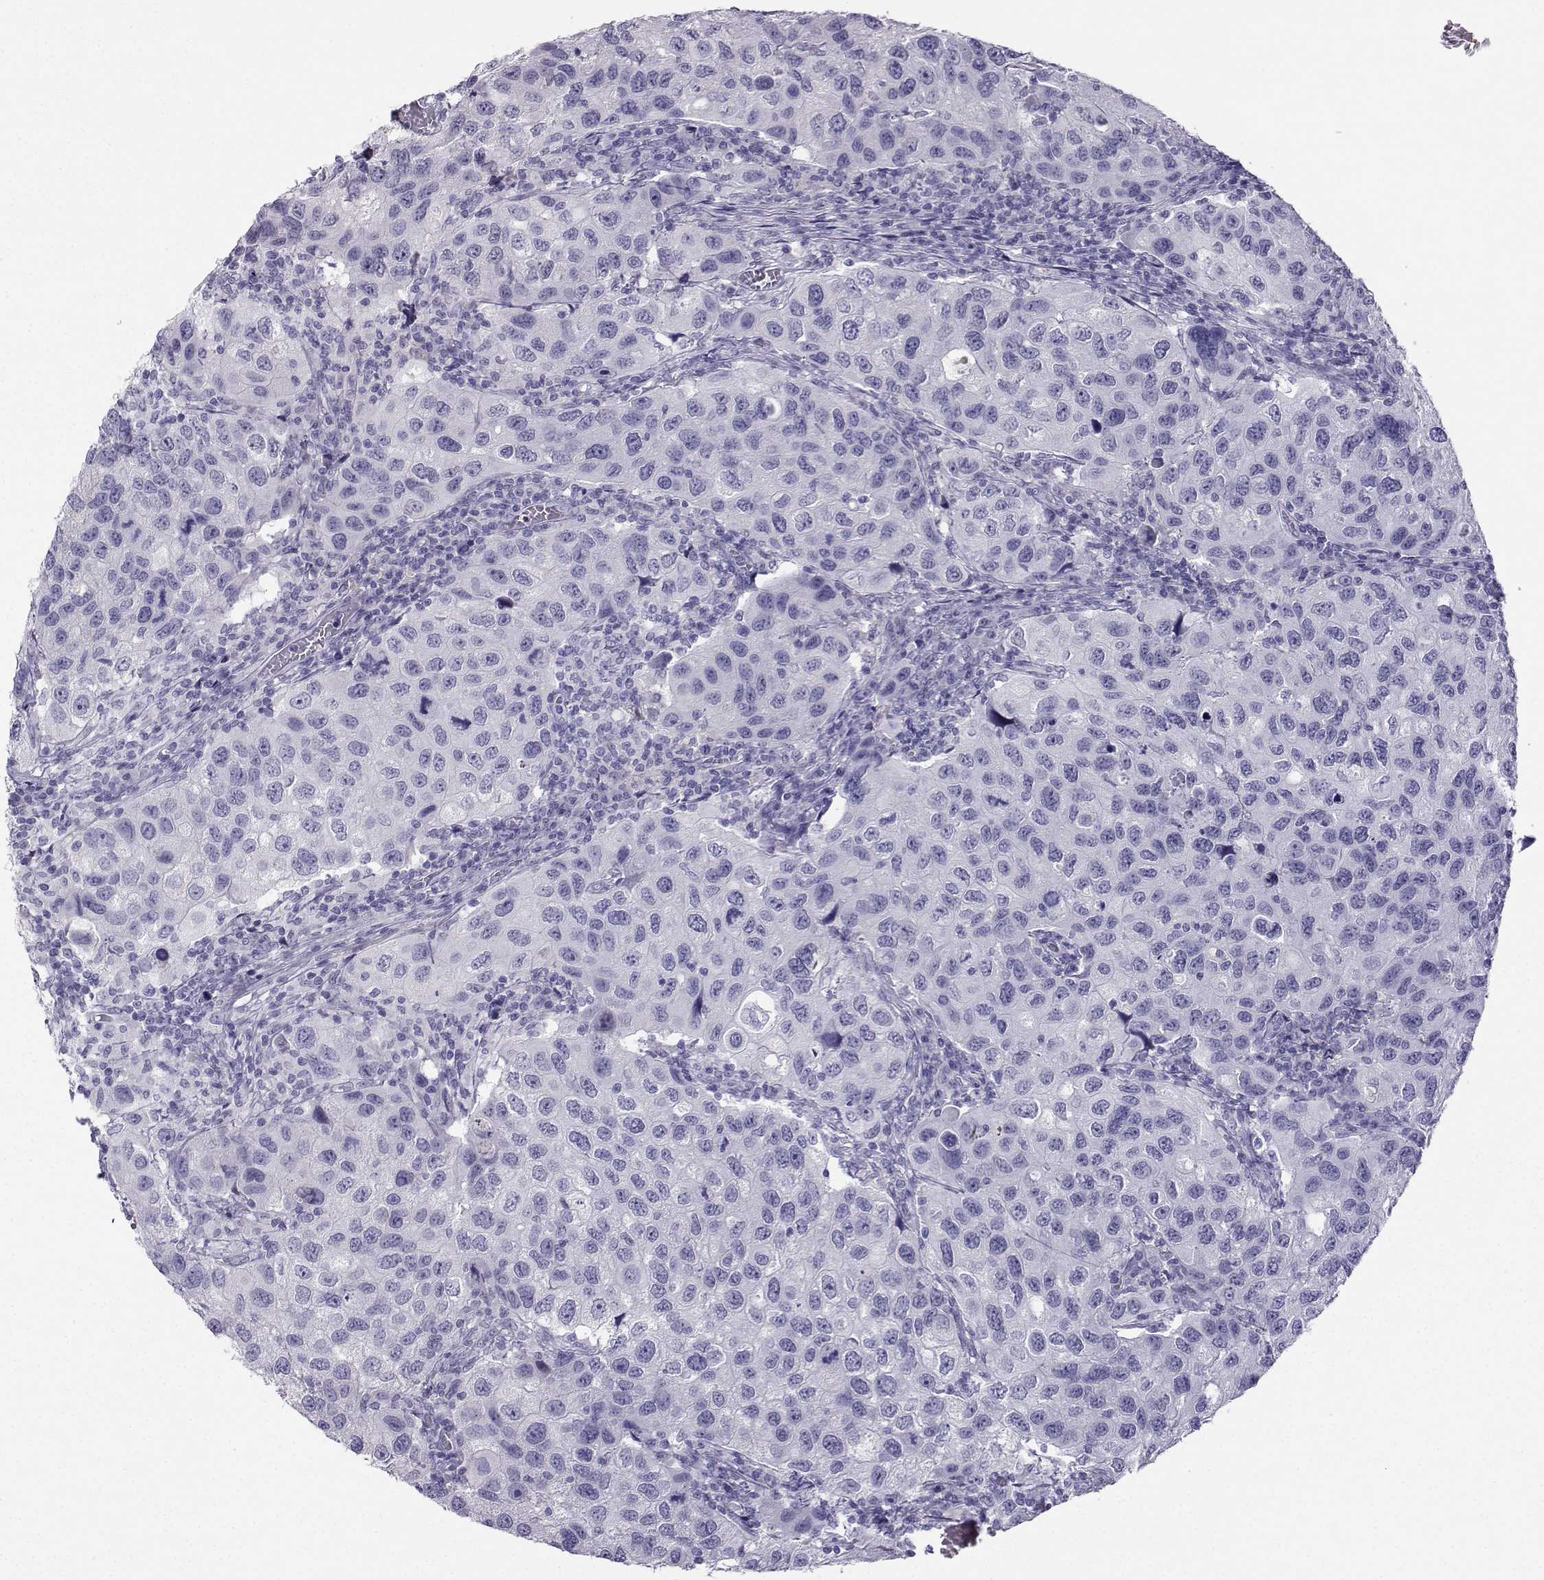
{"staining": {"intensity": "negative", "quantity": "none", "location": "none"}, "tissue": "urothelial cancer", "cell_type": "Tumor cells", "image_type": "cancer", "snomed": [{"axis": "morphology", "description": "Urothelial carcinoma, High grade"}, {"axis": "topography", "description": "Urinary bladder"}], "caption": "Immunohistochemistry histopathology image of neoplastic tissue: urothelial carcinoma (high-grade) stained with DAB (3,3'-diaminobenzidine) displays no significant protein staining in tumor cells. (Stains: DAB (3,3'-diaminobenzidine) immunohistochemistry (IHC) with hematoxylin counter stain, Microscopy: brightfield microscopy at high magnification).", "gene": "KIF17", "patient": {"sex": "male", "age": 79}}